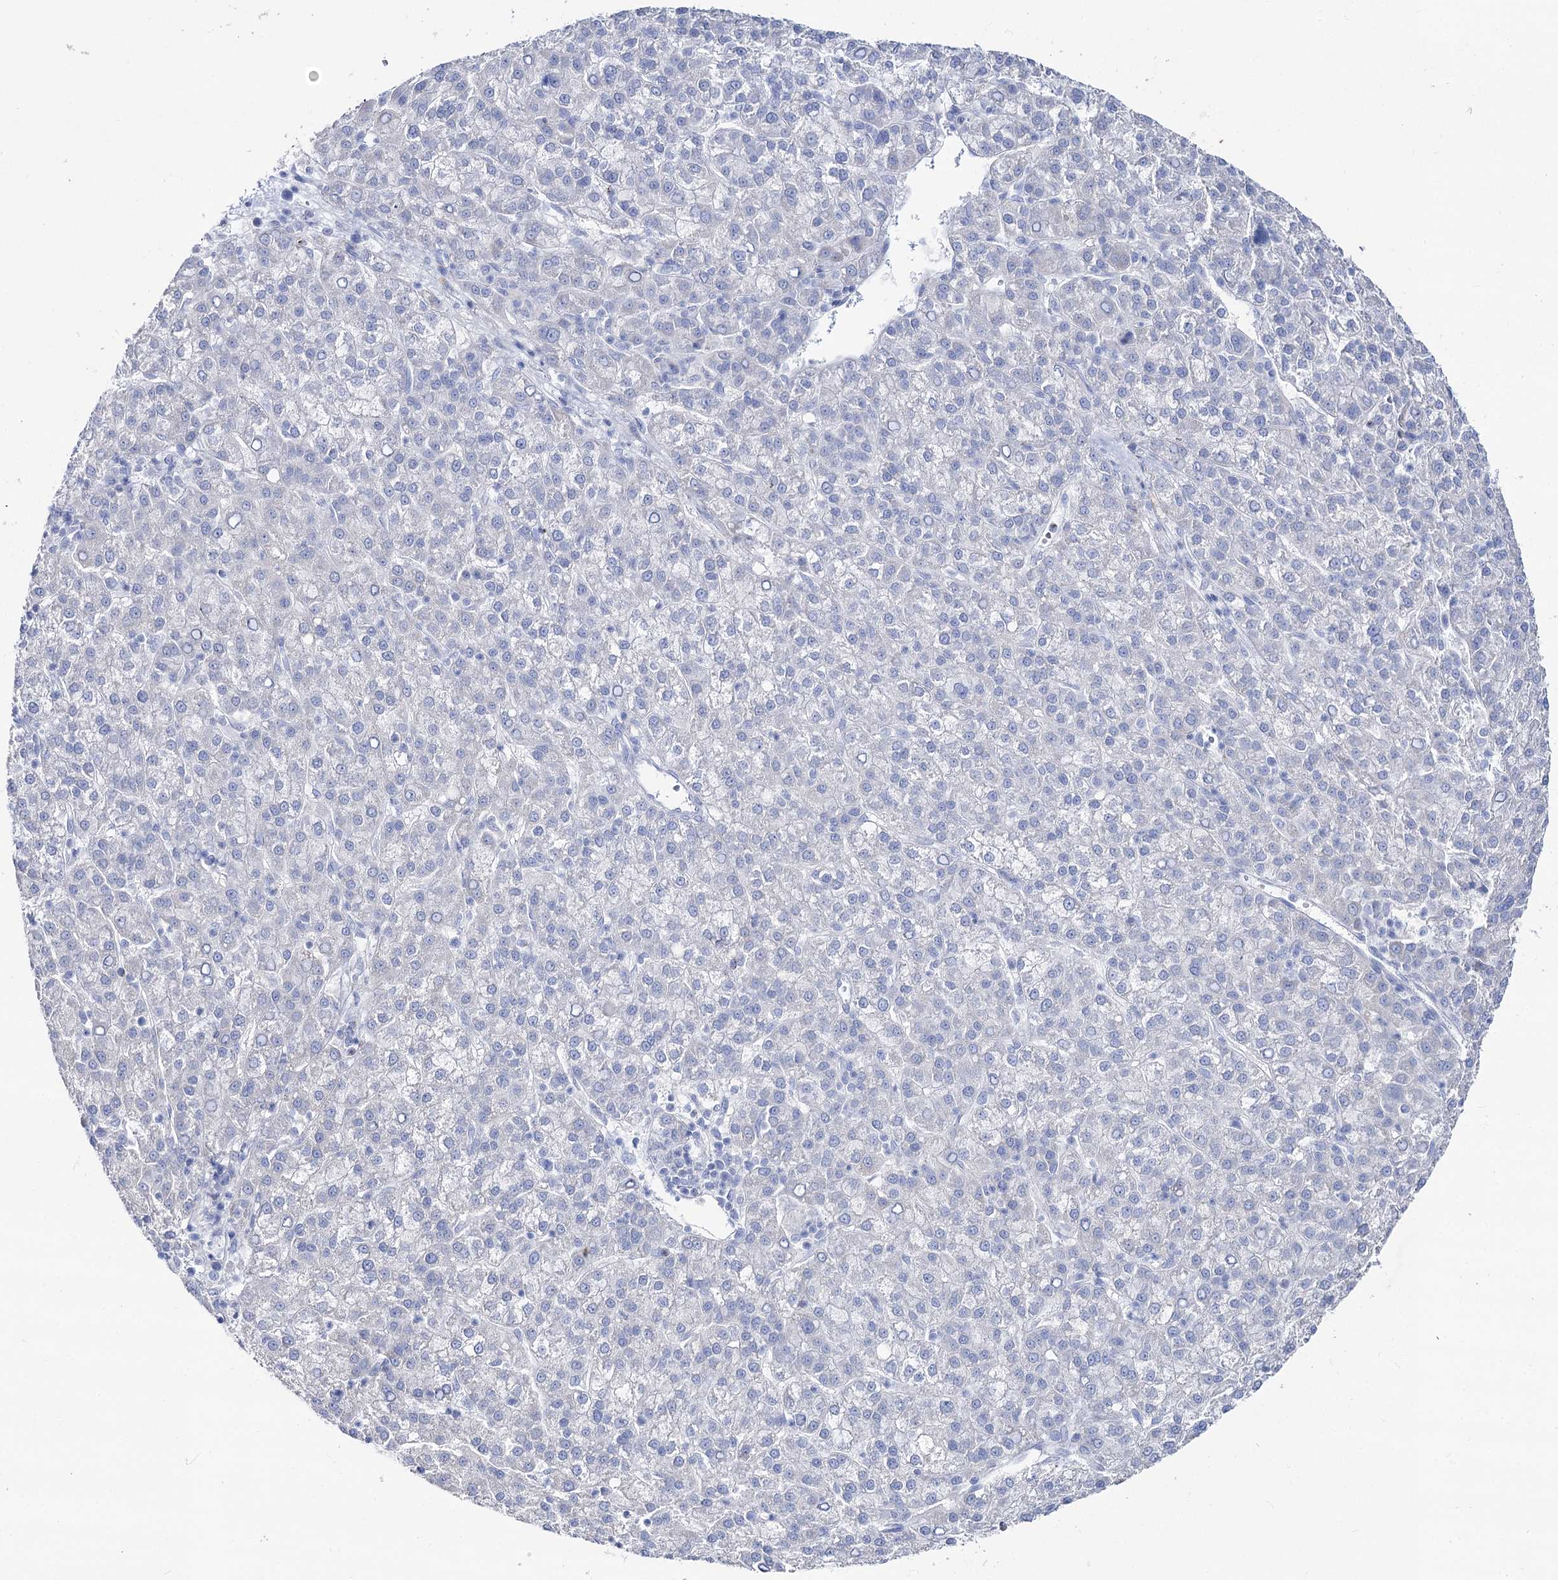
{"staining": {"intensity": "negative", "quantity": "none", "location": "none"}, "tissue": "liver cancer", "cell_type": "Tumor cells", "image_type": "cancer", "snomed": [{"axis": "morphology", "description": "Carcinoma, Hepatocellular, NOS"}, {"axis": "topography", "description": "Liver"}], "caption": "There is no significant expression in tumor cells of liver hepatocellular carcinoma.", "gene": "SLC3A1", "patient": {"sex": "female", "age": 58}}